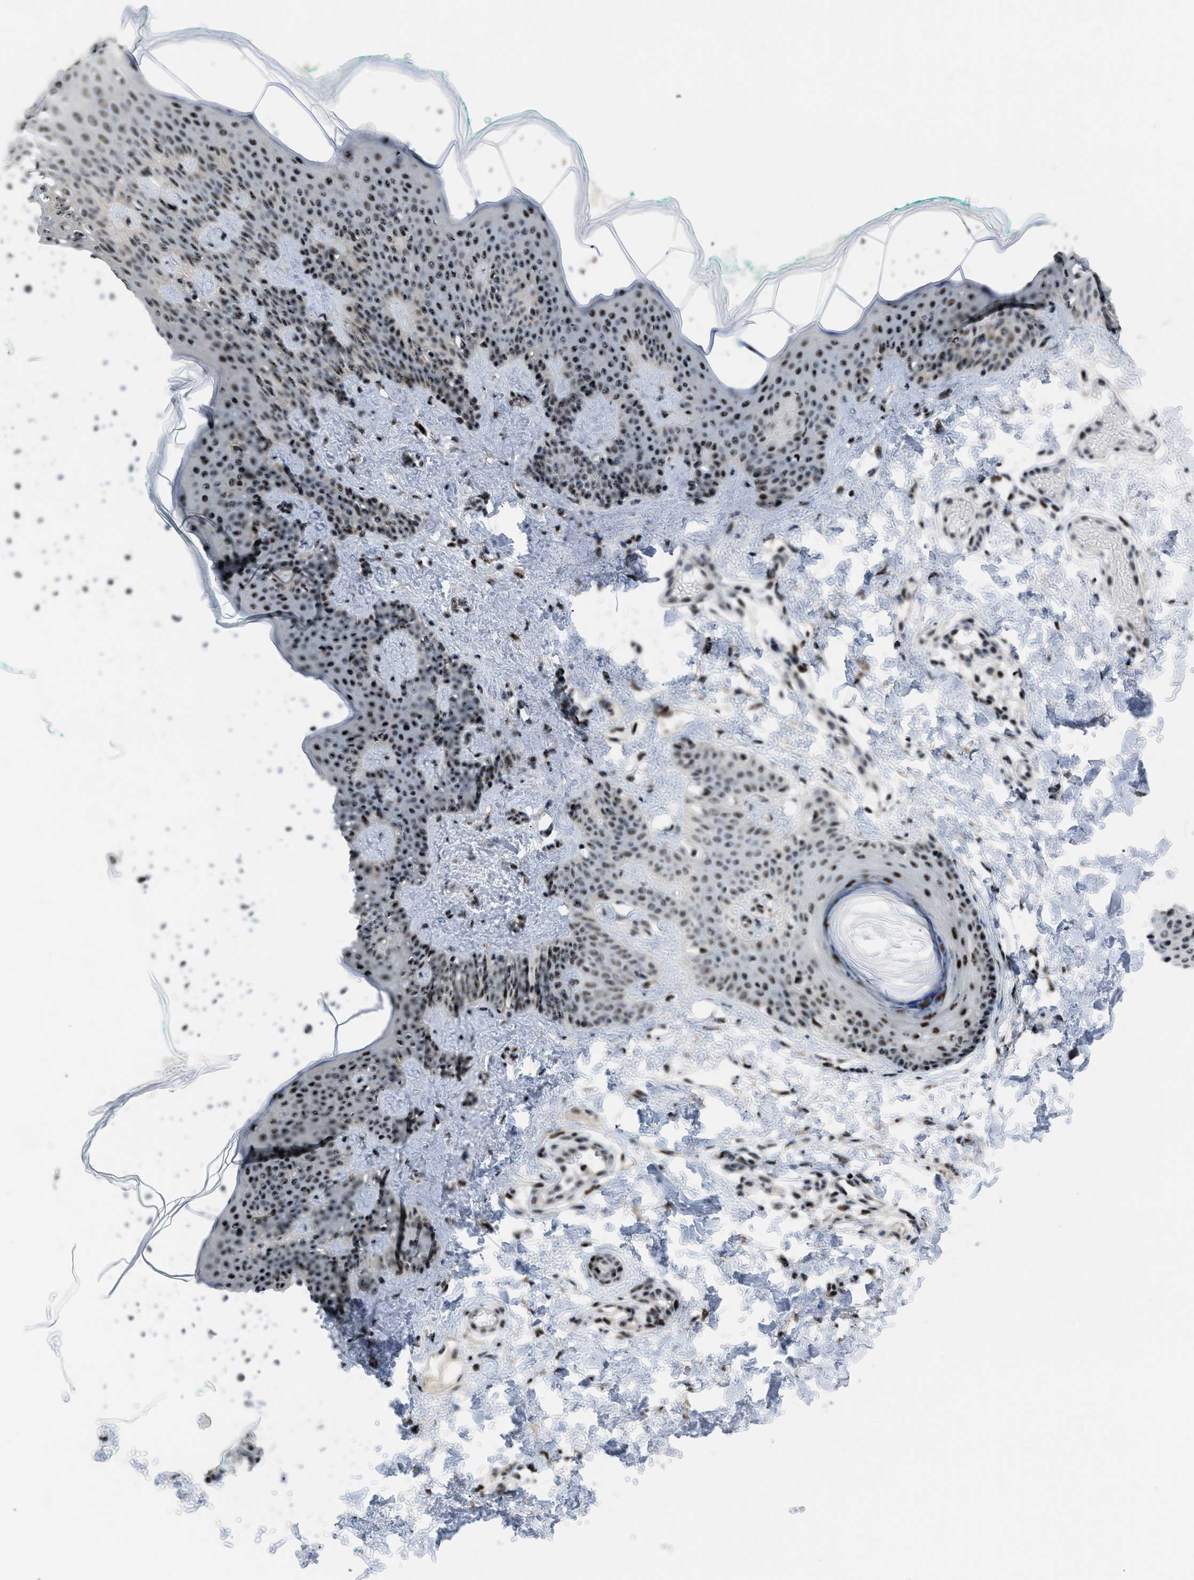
{"staining": {"intensity": "moderate", "quantity": ">75%", "location": "nuclear"}, "tissue": "skin", "cell_type": "Fibroblasts", "image_type": "normal", "snomed": [{"axis": "morphology", "description": "Normal tissue, NOS"}, {"axis": "topography", "description": "Skin"}], "caption": "Immunohistochemical staining of unremarkable human skin demonstrates moderate nuclear protein staining in approximately >75% of fibroblasts. Immunohistochemistry (ihc) stains the protein in brown and the nuclei are stained blue.", "gene": "CDR2", "patient": {"sex": "male", "age": 30}}